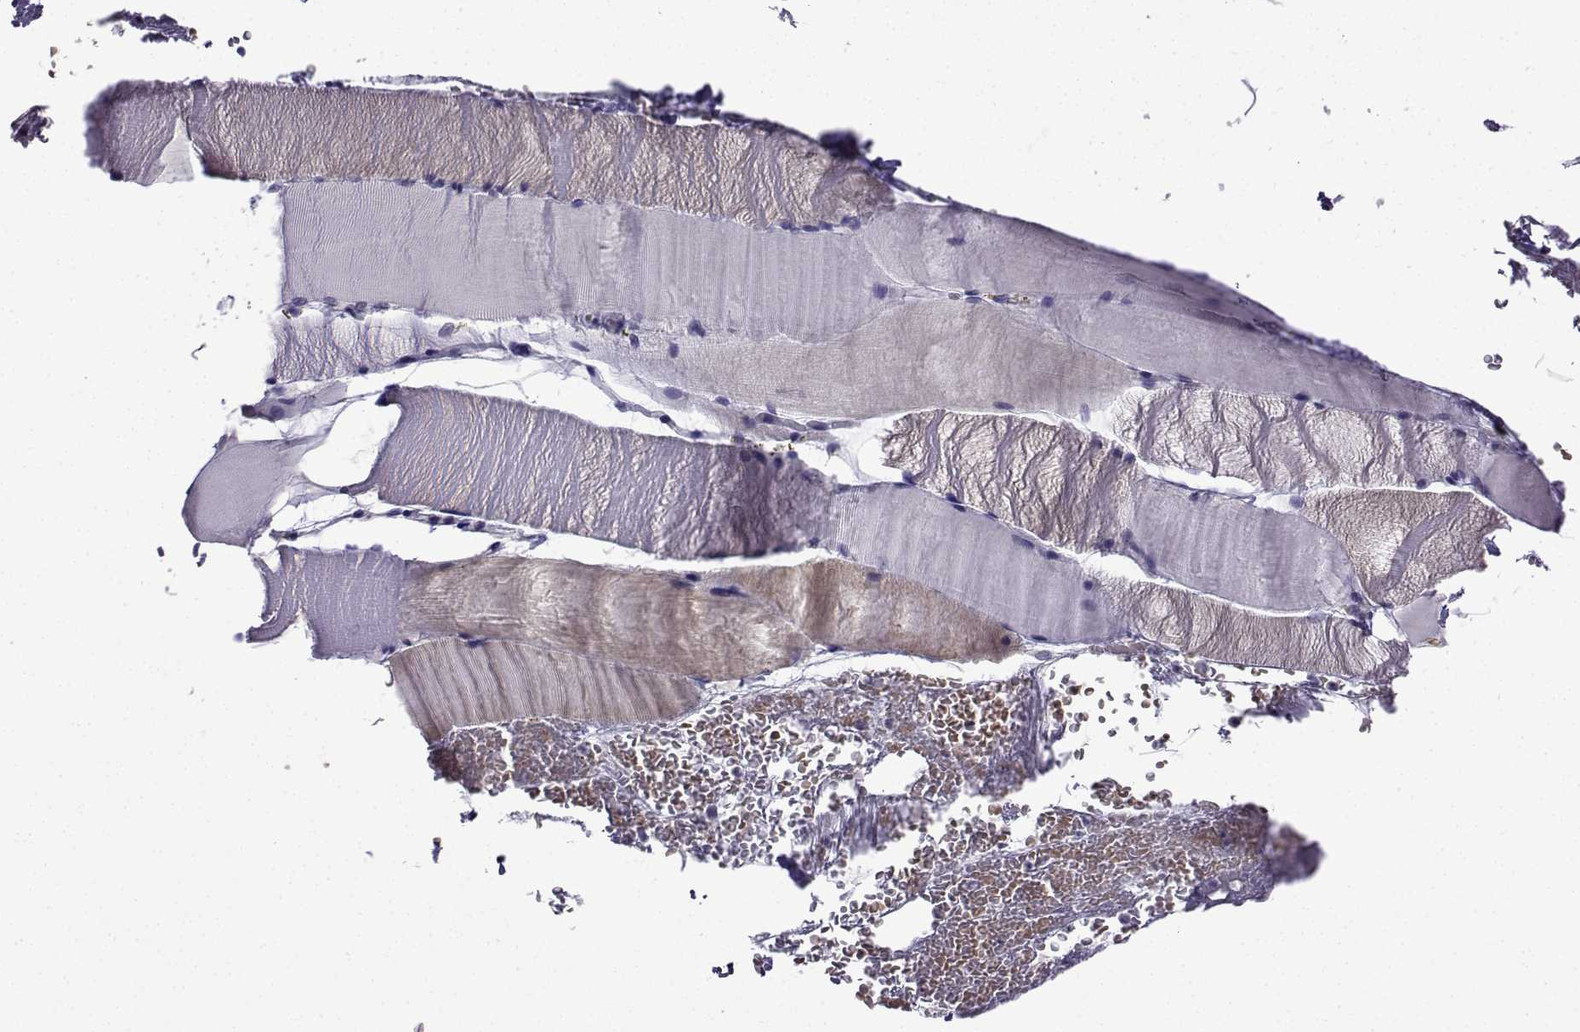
{"staining": {"intensity": "weak", "quantity": "25%-75%", "location": "cytoplasmic/membranous"}, "tissue": "skeletal muscle", "cell_type": "Myocytes", "image_type": "normal", "snomed": [{"axis": "morphology", "description": "Normal tissue, NOS"}, {"axis": "topography", "description": "Skeletal muscle"}], "caption": "Protein staining of unremarkable skeletal muscle demonstrates weak cytoplasmic/membranous expression in about 25%-75% of myocytes. (DAB IHC, brown staining for protein, blue staining for nuclei).", "gene": "LRFN2", "patient": {"sex": "female", "age": 37}}